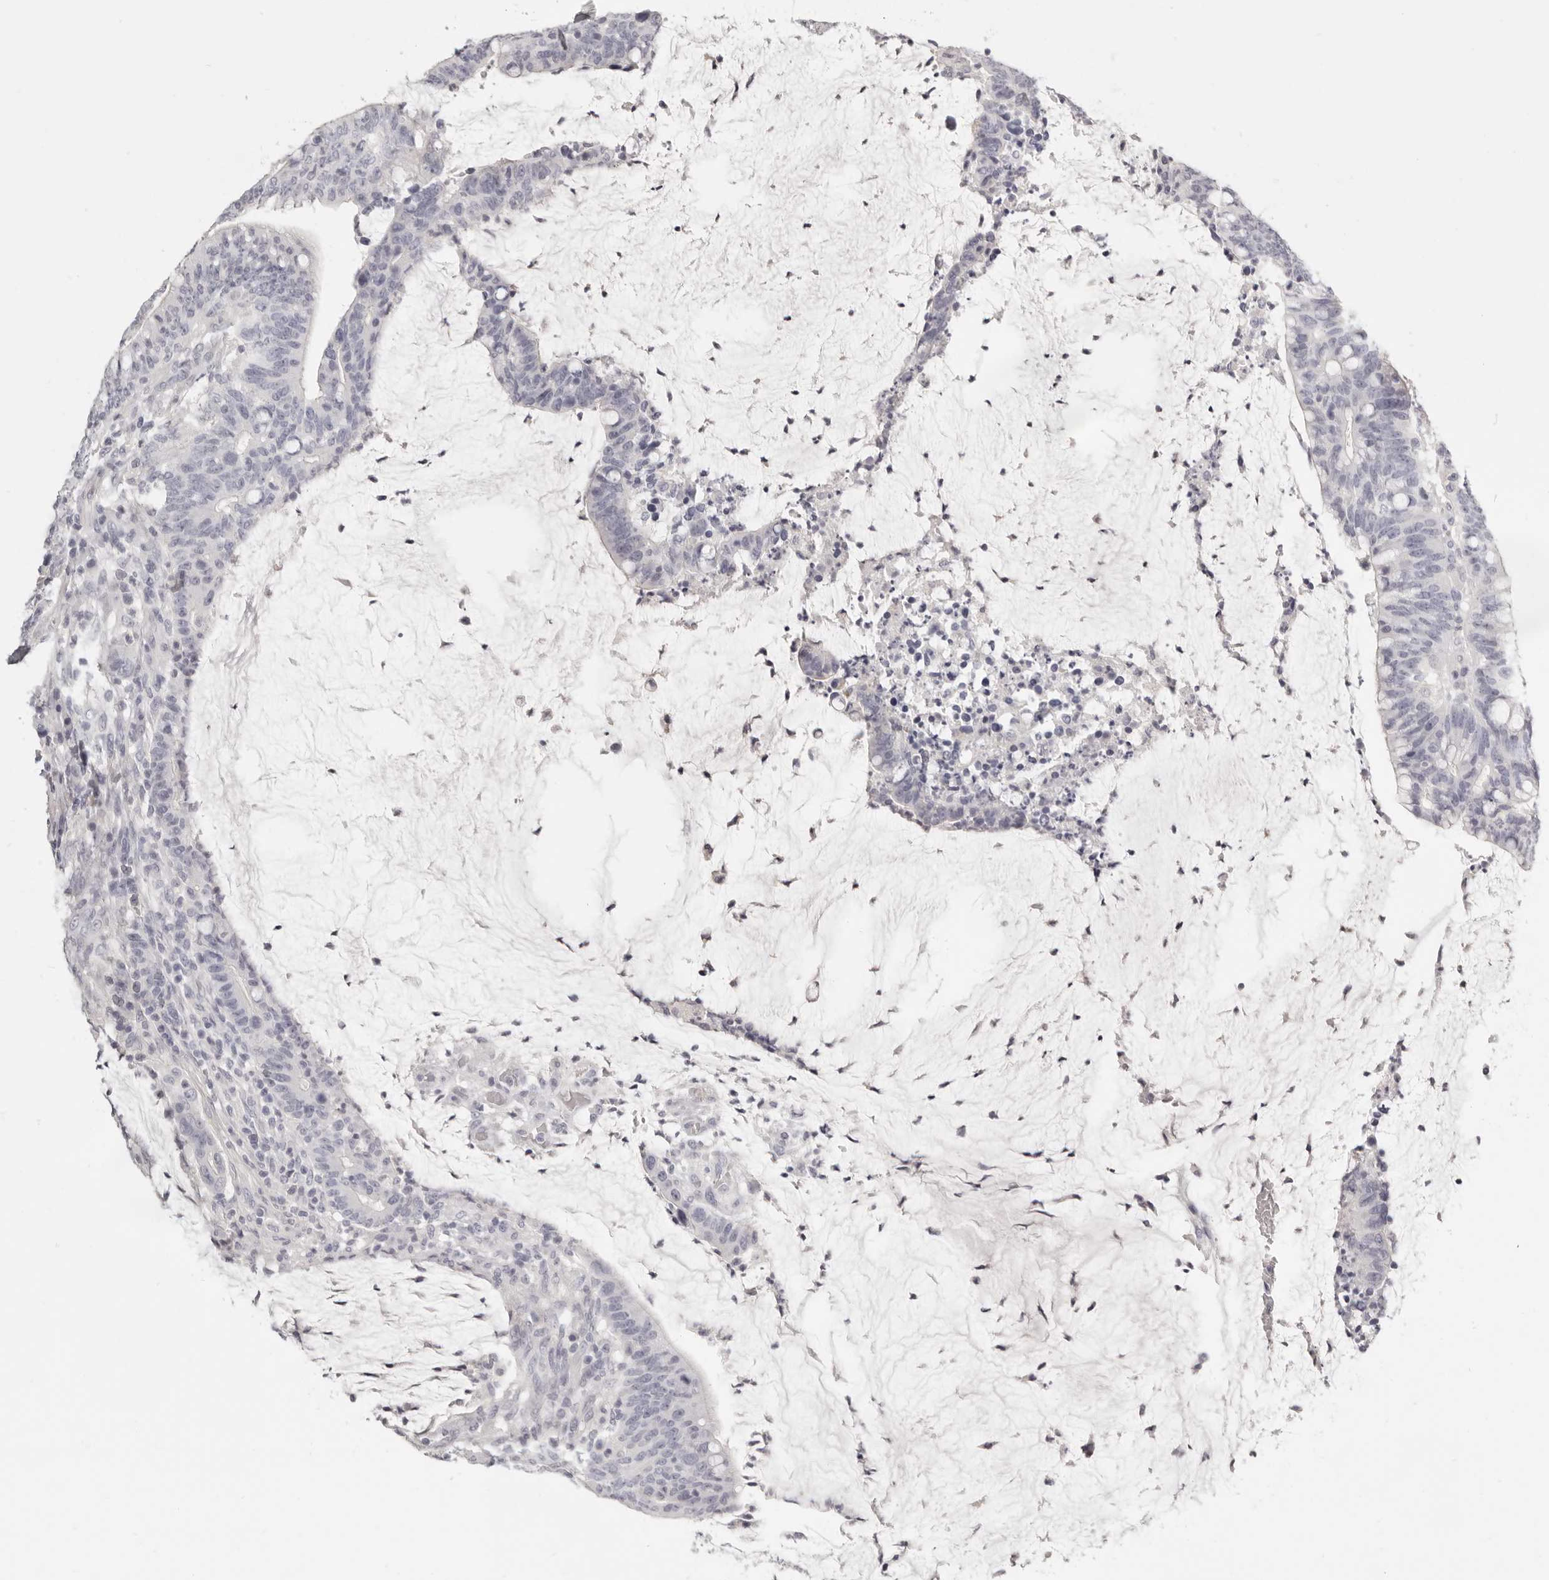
{"staining": {"intensity": "negative", "quantity": "none", "location": "none"}, "tissue": "colorectal cancer", "cell_type": "Tumor cells", "image_type": "cancer", "snomed": [{"axis": "morphology", "description": "Adenocarcinoma, NOS"}, {"axis": "topography", "description": "Colon"}], "caption": "This is an IHC photomicrograph of human colorectal cancer. There is no staining in tumor cells.", "gene": "FABP1", "patient": {"sex": "female", "age": 66}}